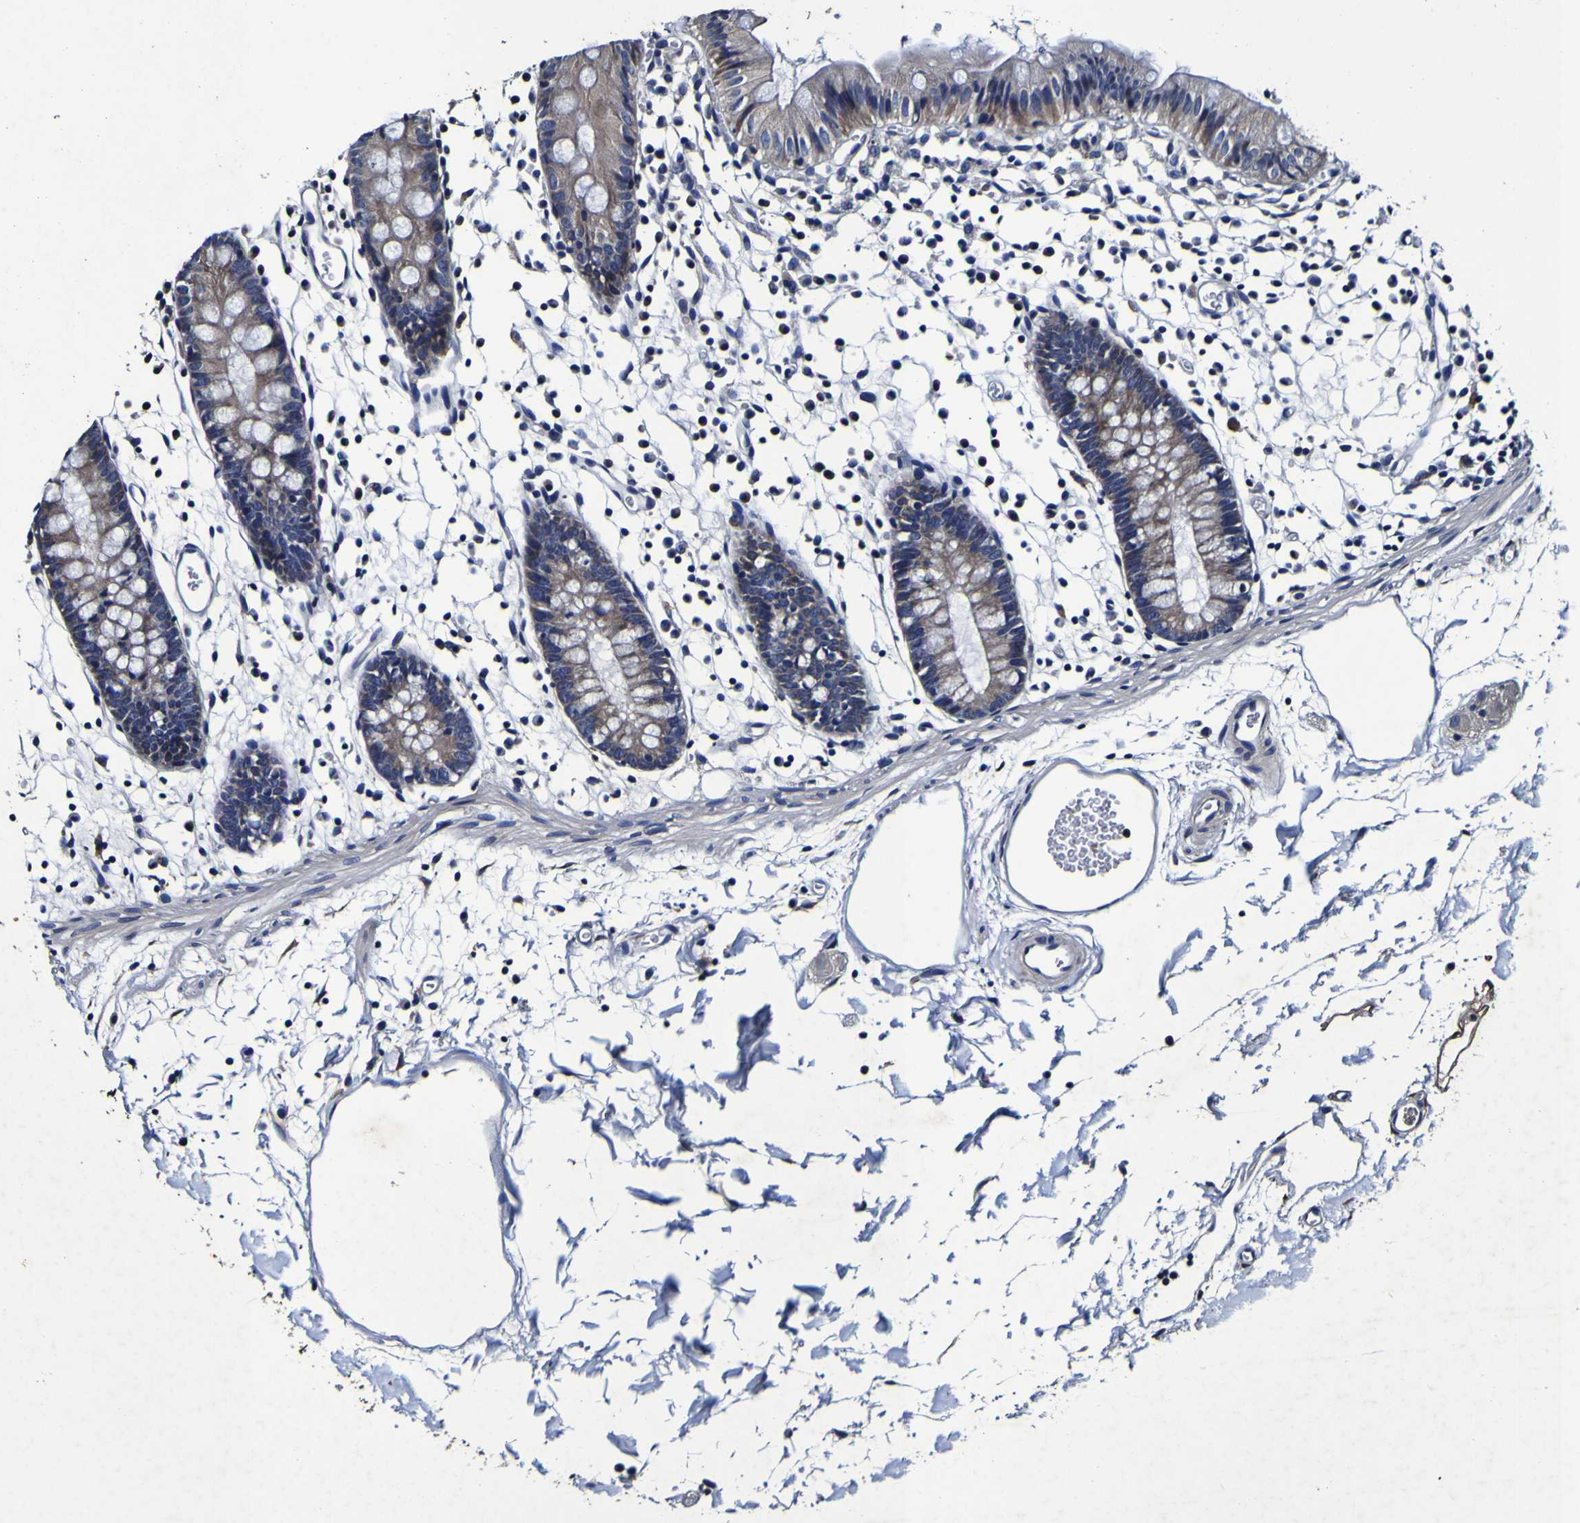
{"staining": {"intensity": "negative", "quantity": "none", "location": "none"}, "tissue": "colon", "cell_type": "Endothelial cells", "image_type": "normal", "snomed": [{"axis": "morphology", "description": "Normal tissue, NOS"}, {"axis": "topography", "description": "Colon"}], "caption": "A photomicrograph of colon stained for a protein exhibits no brown staining in endothelial cells.", "gene": "PANK4", "patient": {"sex": "male", "age": 14}}